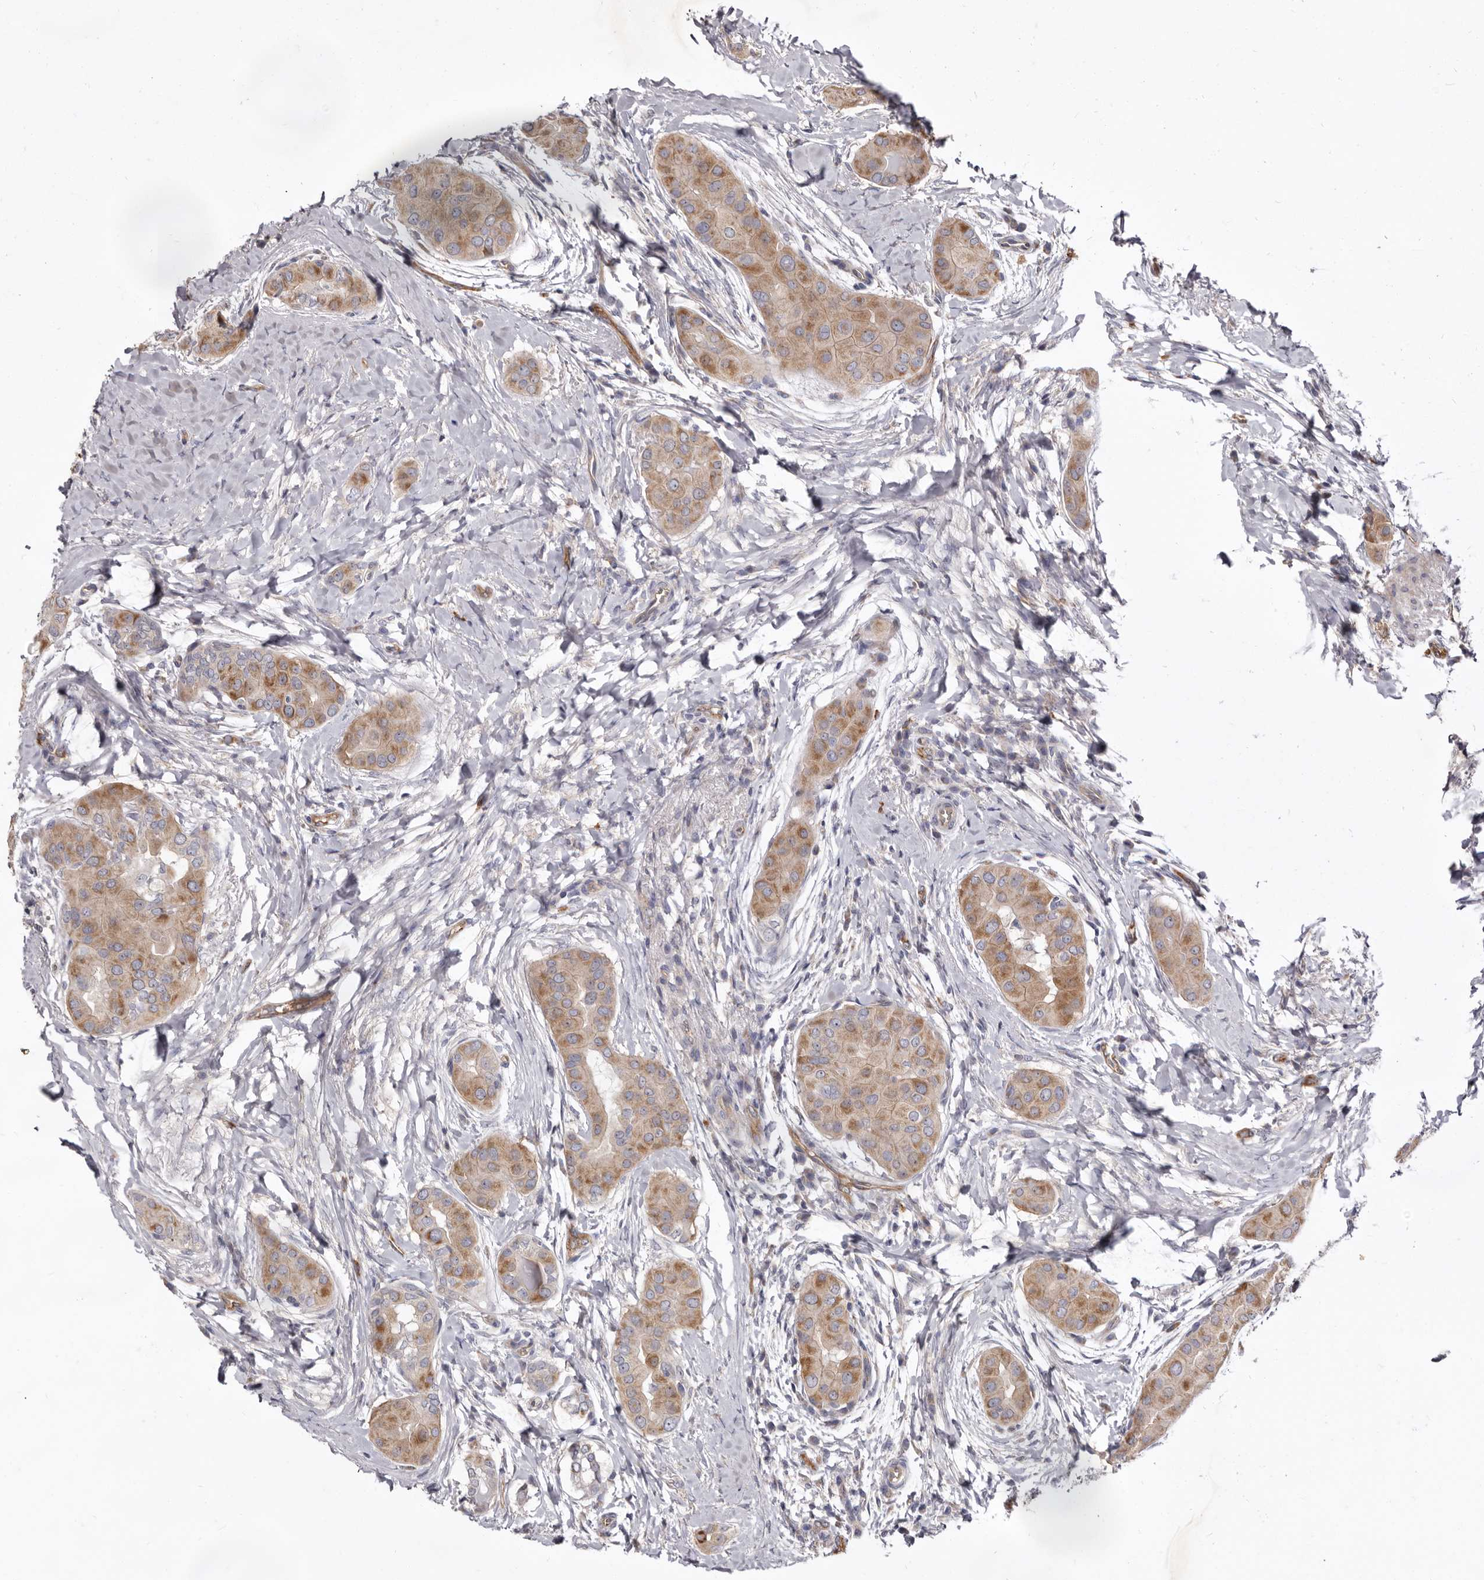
{"staining": {"intensity": "moderate", "quantity": ">75%", "location": "cytoplasmic/membranous"}, "tissue": "thyroid cancer", "cell_type": "Tumor cells", "image_type": "cancer", "snomed": [{"axis": "morphology", "description": "Papillary adenocarcinoma, NOS"}, {"axis": "topography", "description": "Thyroid gland"}], "caption": "Immunohistochemistry micrograph of neoplastic tissue: human thyroid cancer stained using immunohistochemistry reveals medium levels of moderate protein expression localized specifically in the cytoplasmic/membranous of tumor cells, appearing as a cytoplasmic/membranous brown color.", "gene": "FMO2", "patient": {"sex": "male", "age": 33}}